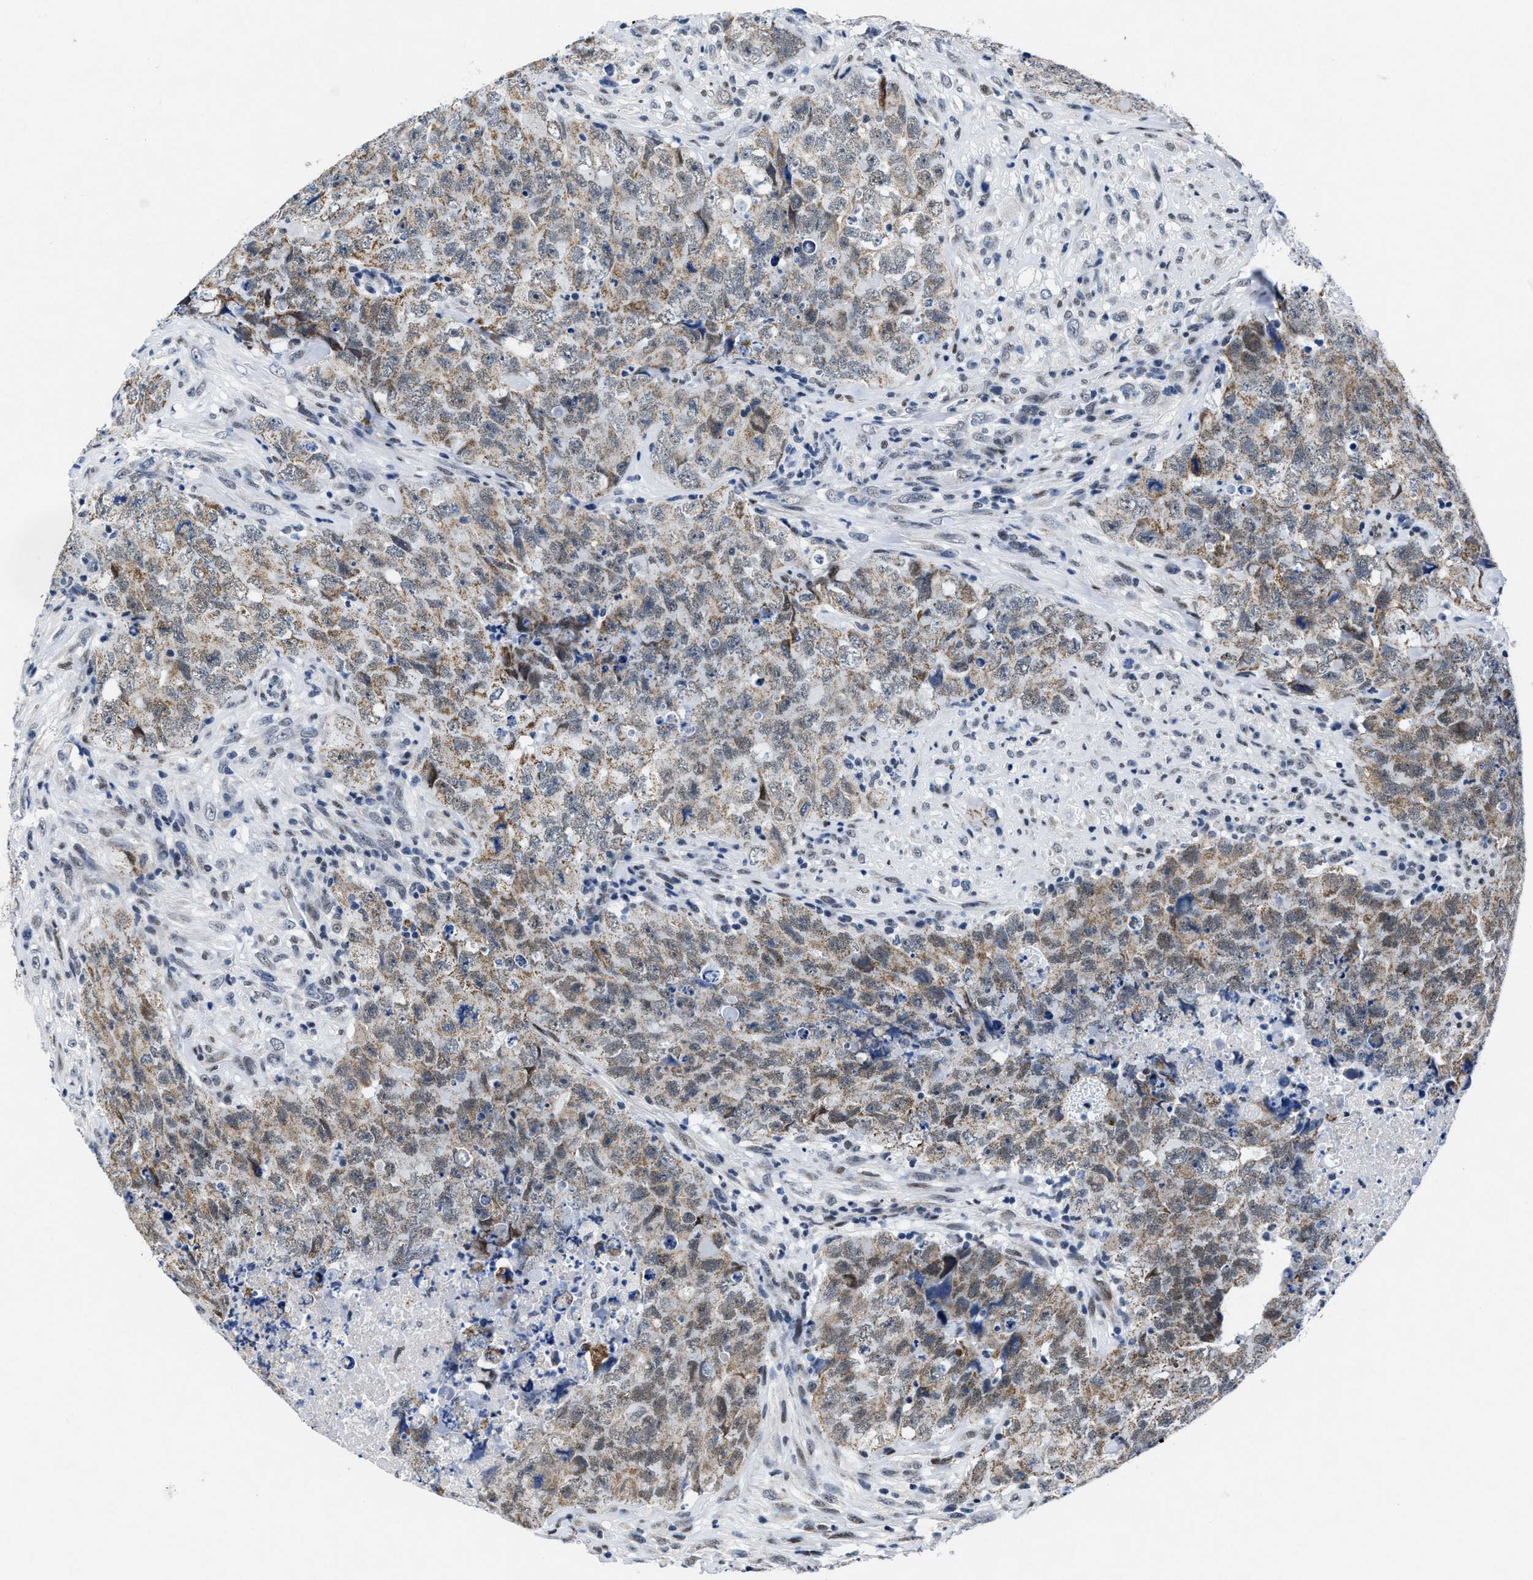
{"staining": {"intensity": "moderate", "quantity": ">75%", "location": "cytoplasmic/membranous"}, "tissue": "testis cancer", "cell_type": "Tumor cells", "image_type": "cancer", "snomed": [{"axis": "morphology", "description": "Carcinoma, Embryonal, NOS"}, {"axis": "topography", "description": "Testis"}], "caption": "Testis embryonal carcinoma stained for a protein (brown) displays moderate cytoplasmic/membranous positive staining in about >75% of tumor cells.", "gene": "ID3", "patient": {"sex": "male", "age": 32}}